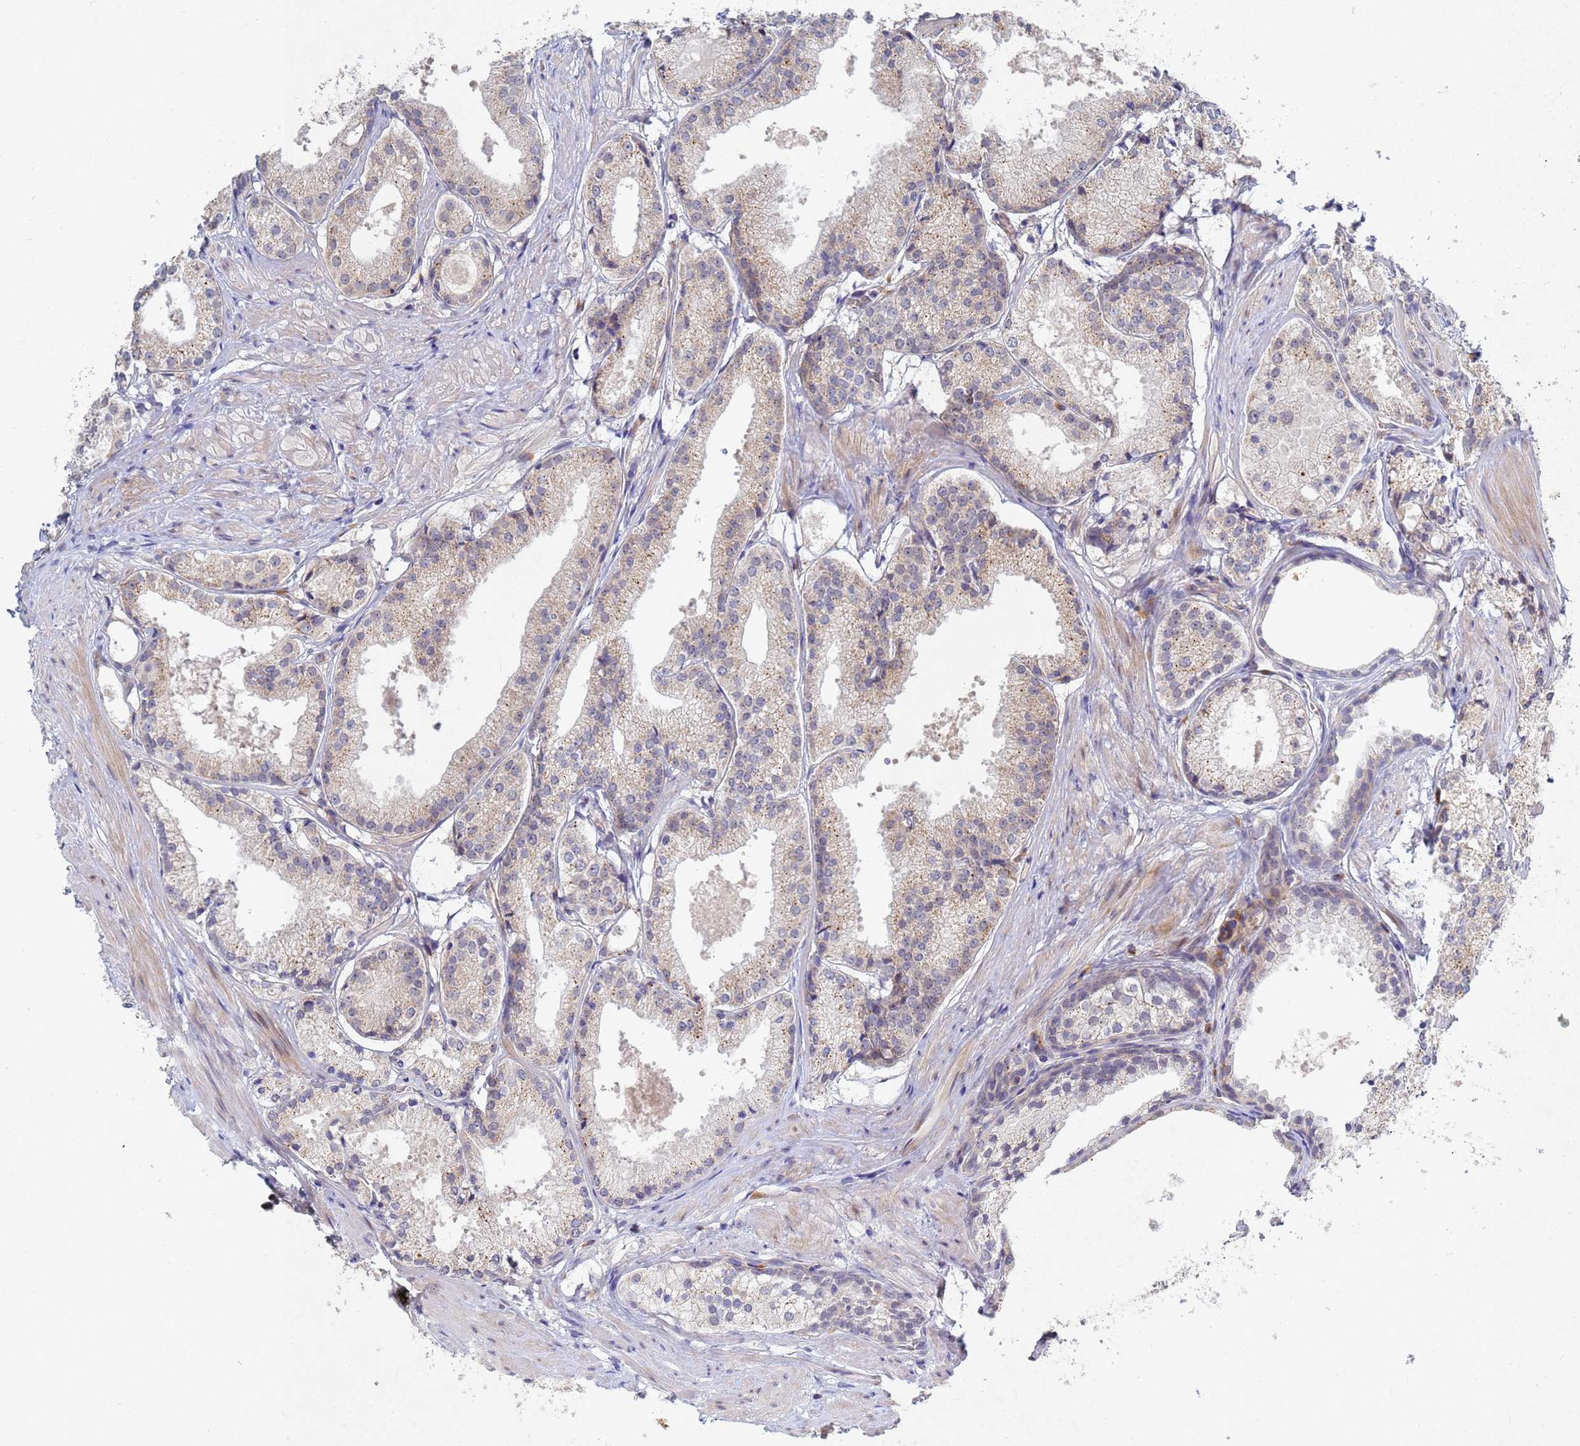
{"staining": {"intensity": "weak", "quantity": "<25%", "location": "cytoplasmic/membranous"}, "tissue": "prostate cancer", "cell_type": "Tumor cells", "image_type": "cancer", "snomed": [{"axis": "morphology", "description": "Adenocarcinoma, Low grade"}, {"axis": "topography", "description": "Prostate"}], "caption": "Immunohistochemistry image of low-grade adenocarcinoma (prostate) stained for a protein (brown), which displays no staining in tumor cells. (Immunohistochemistry, brightfield microscopy, high magnification).", "gene": "TNPO2", "patient": {"sex": "male", "age": 57}}